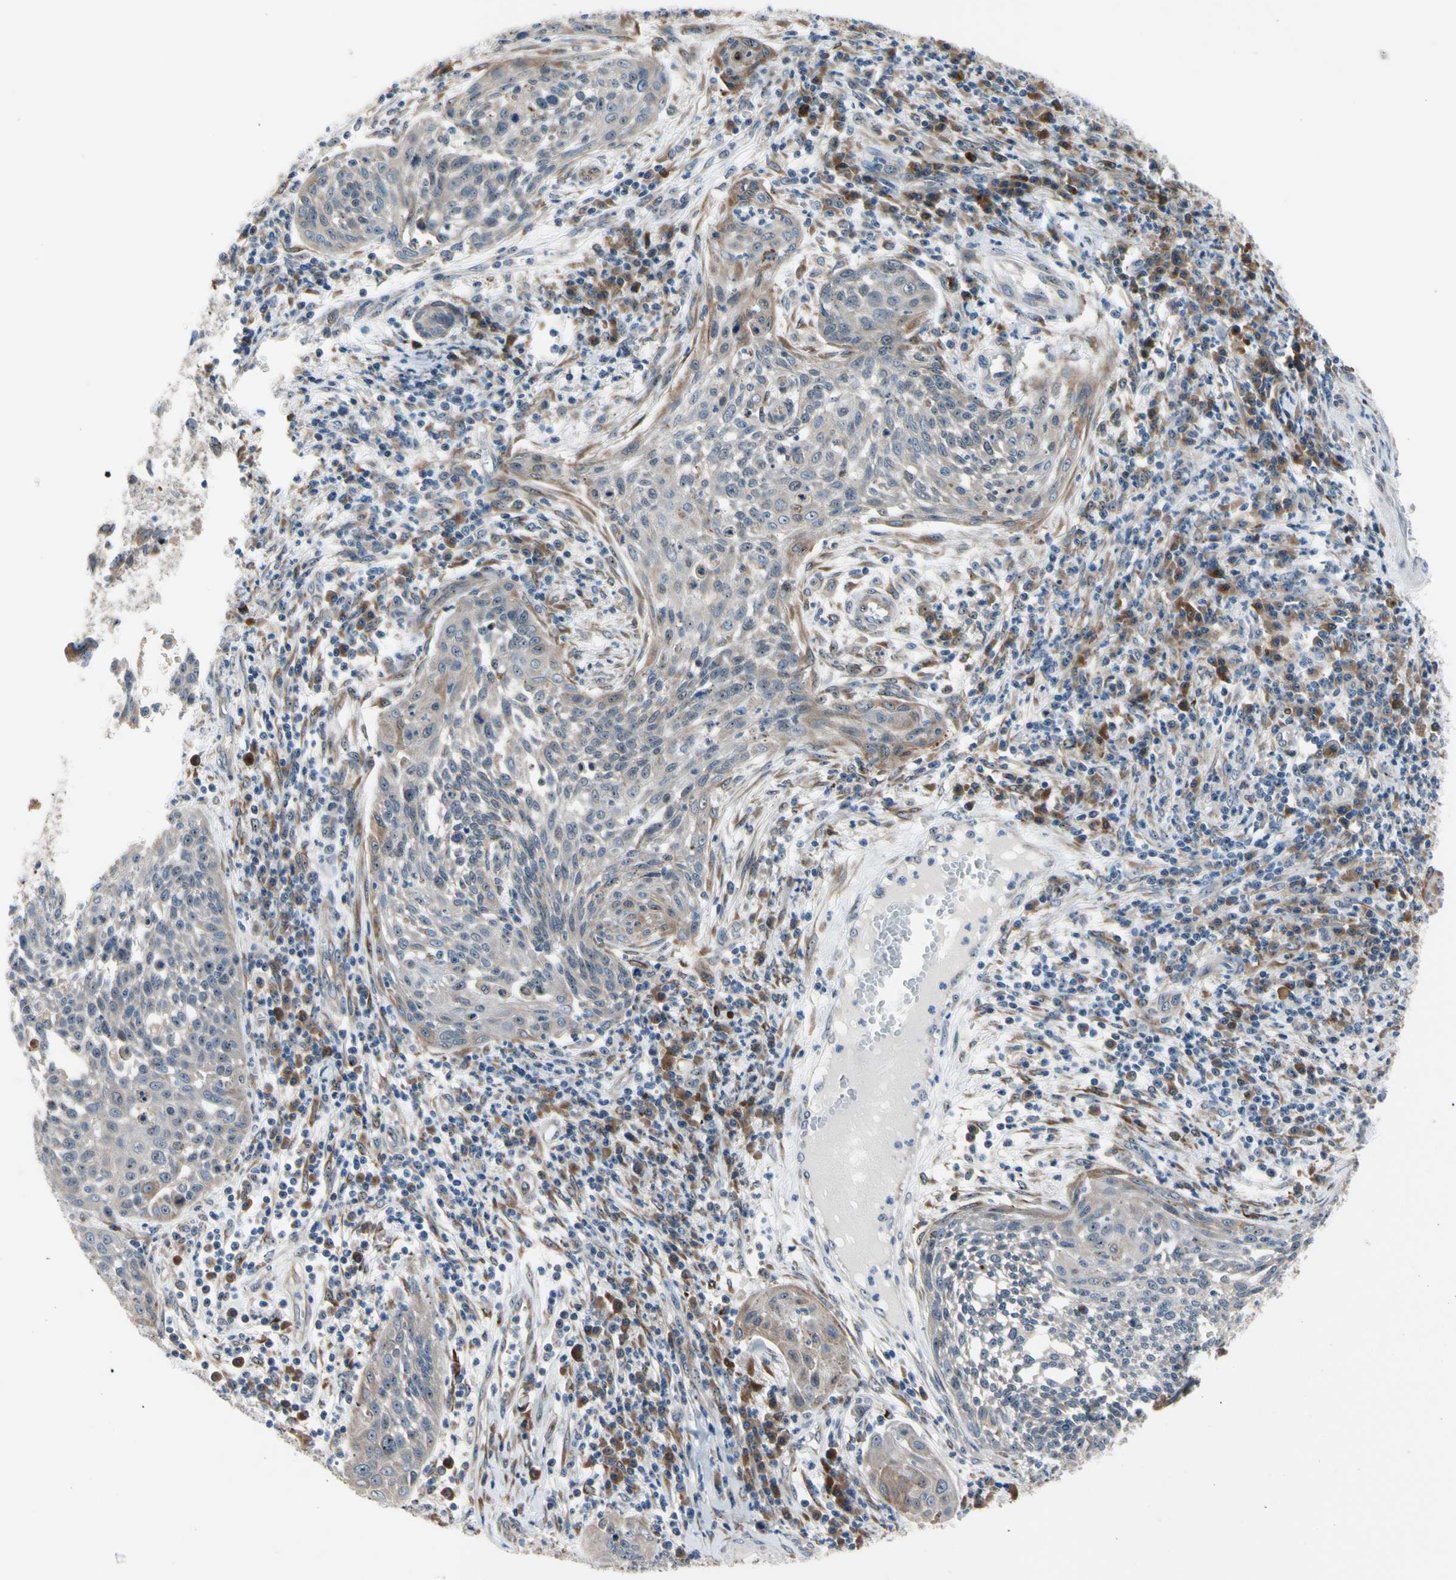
{"staining": {"intensity": "weak", "quantity": ">75%", "location": "cytoplasmic/membranous"}, "tissue": "cervical cancer", "cell_type": "Tumor cells", "image_type": "cancer", "snomed": [{"axis": "morphology", "description": "Squamous cell carcinoma, NOS"}, {"axis": "topography", "description": "Cervix"}], "caption": "The immunohistochemical stain labels weak cytoplasmic/membranous expression in tumor cells of cervical squamous cell carcinoma tissue. (DAB IHC, brown staining for protein, blue staining for nuclei).", "gene": "TMED7", "patient": {"sex": "female", "age": 34}}